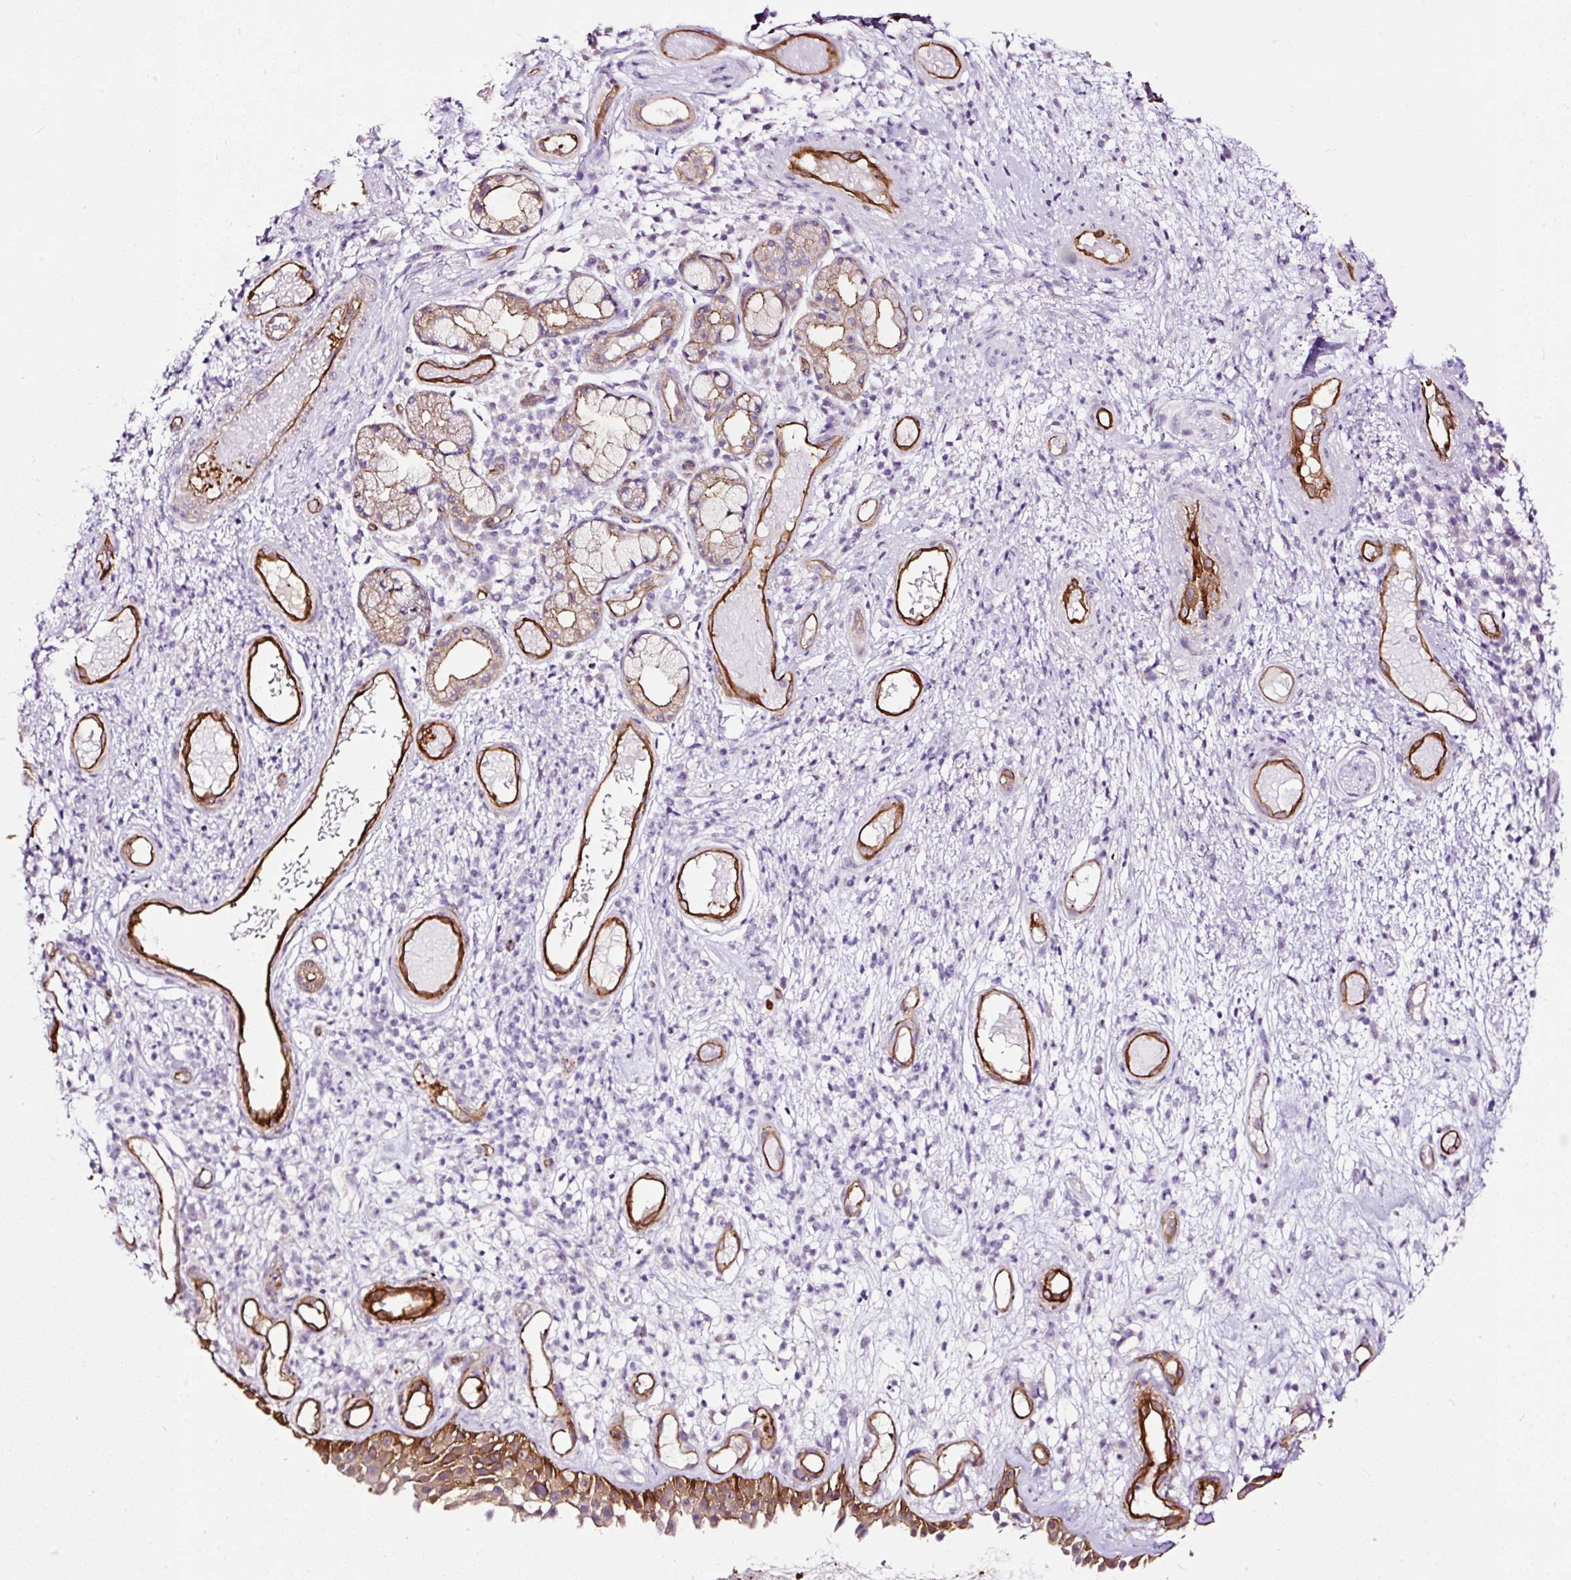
{"staining": {"intensity": "moderate", "quantity": ">75%", "location": "cytoplasmic/membranous"}, "tissue": "nasopharynx", "cell_type": "Respiratory epithelial cells", "image_type": "normal", "snomed": [{"axis": "morphology", "description": "Normal tissue, NOS"}, {"axis": "morphology", "description": "Inflammation, NOS"}, {"axis": "topography", "description": "Nasopharynx"}], "caption": "This is a histology image of immunohistochemistry (IHC) staining of unremarkable nasopharynx, which shows moderate positivity in the cytoplasmic/membranous of respiratory epithelial cells.", "gene": "MAGEB16", "patient": {"sex": "male", "age": 54}}